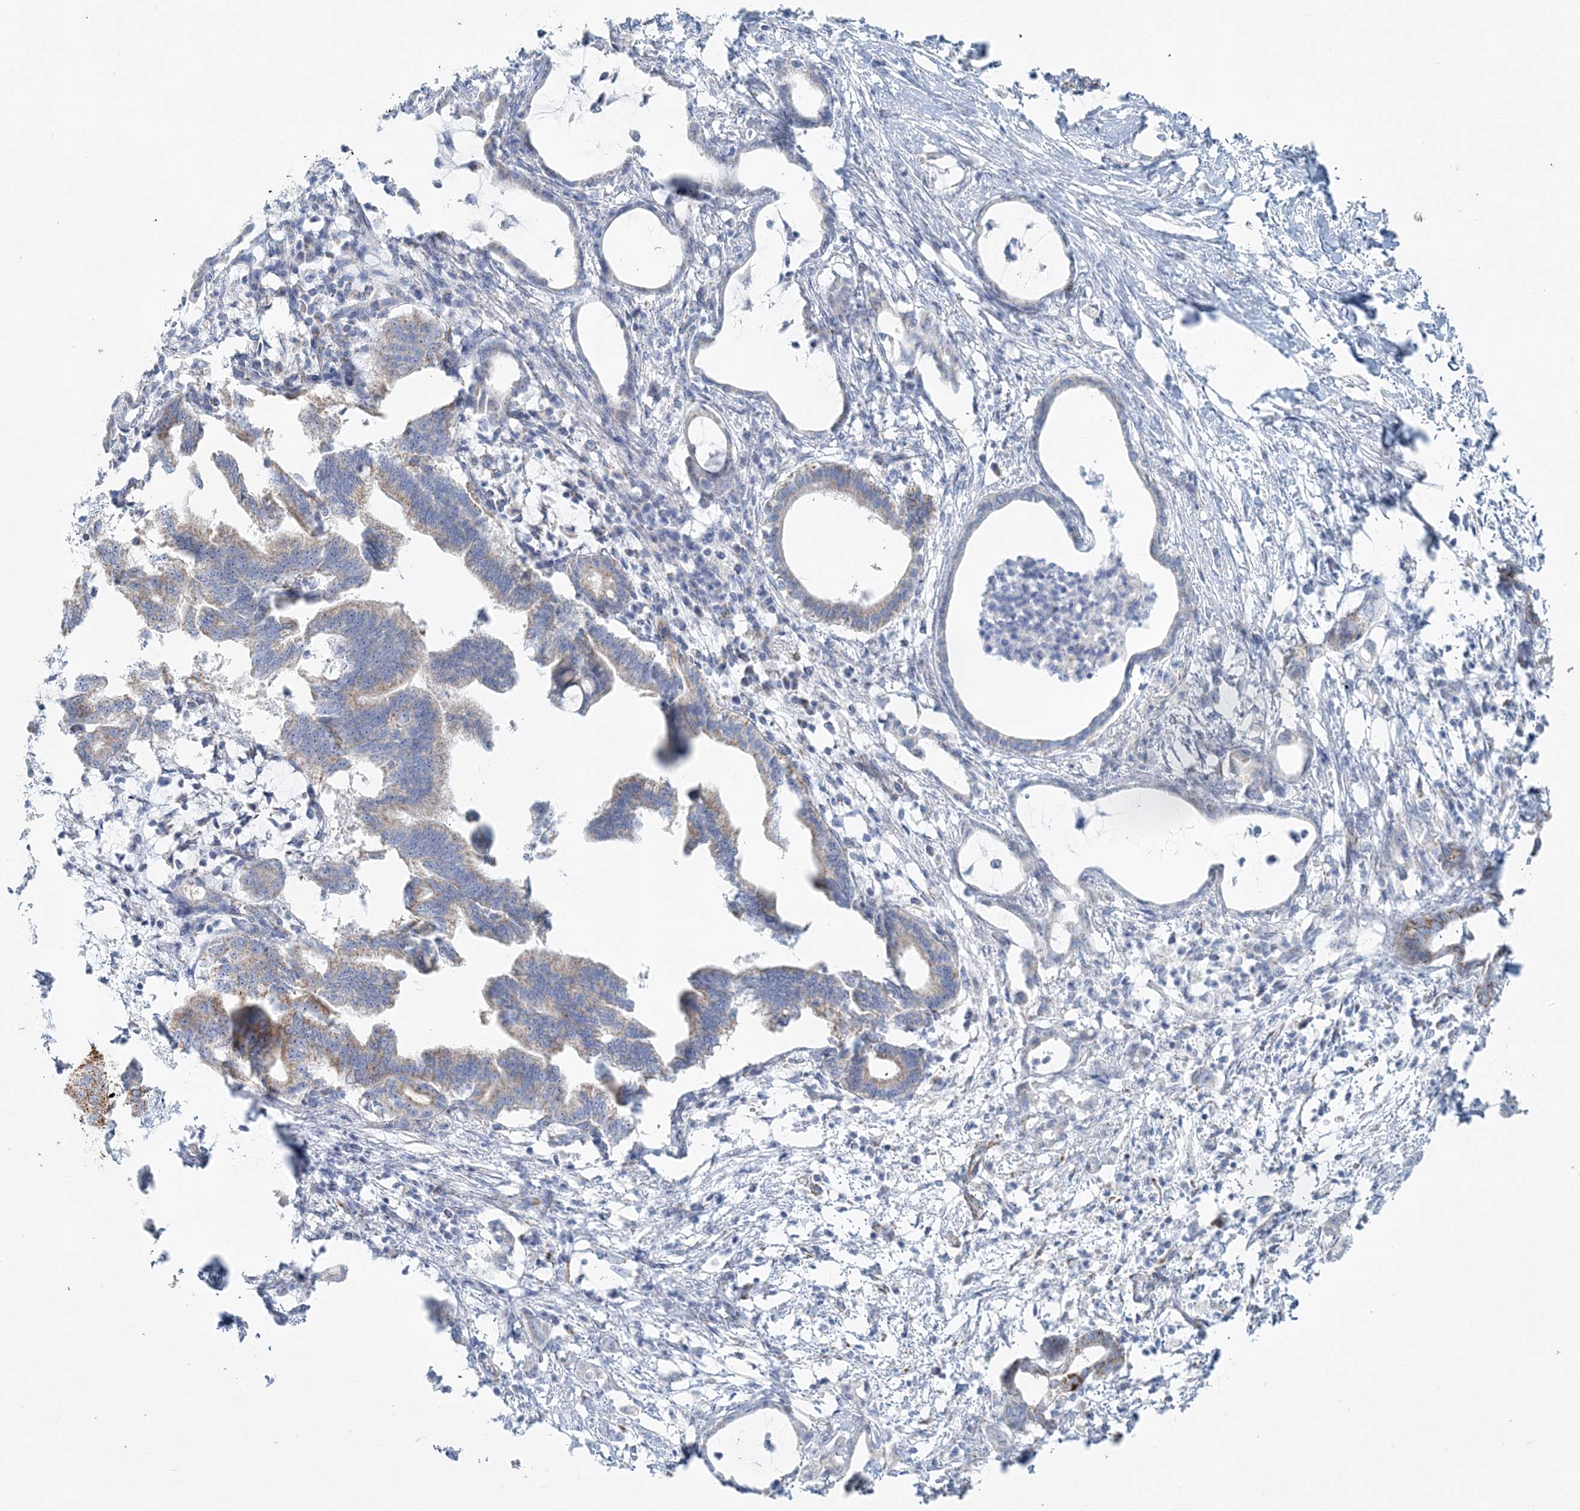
{"staining": {"intensity": "weak", "quantity": "25%-75%", "location": "cytoplasmic/membranous"}, "tissue": "pancreatic cancer", "cell_type": "Tumor cells", "image_type": "cancer", "snomed": [{"axis": "morphology", "description": "Adenocarcinoma, NOS"}, {"axis": "topography", "description": "Pancreas"}], "caption": "Weak cytoplasmic/membranous expression is seen in approximately 25%-75% of tumor cells in pancreatic cancer (adenocarcinoma).", "gene": "PCCB", "patient": {"sex": "female", "age": 55}}